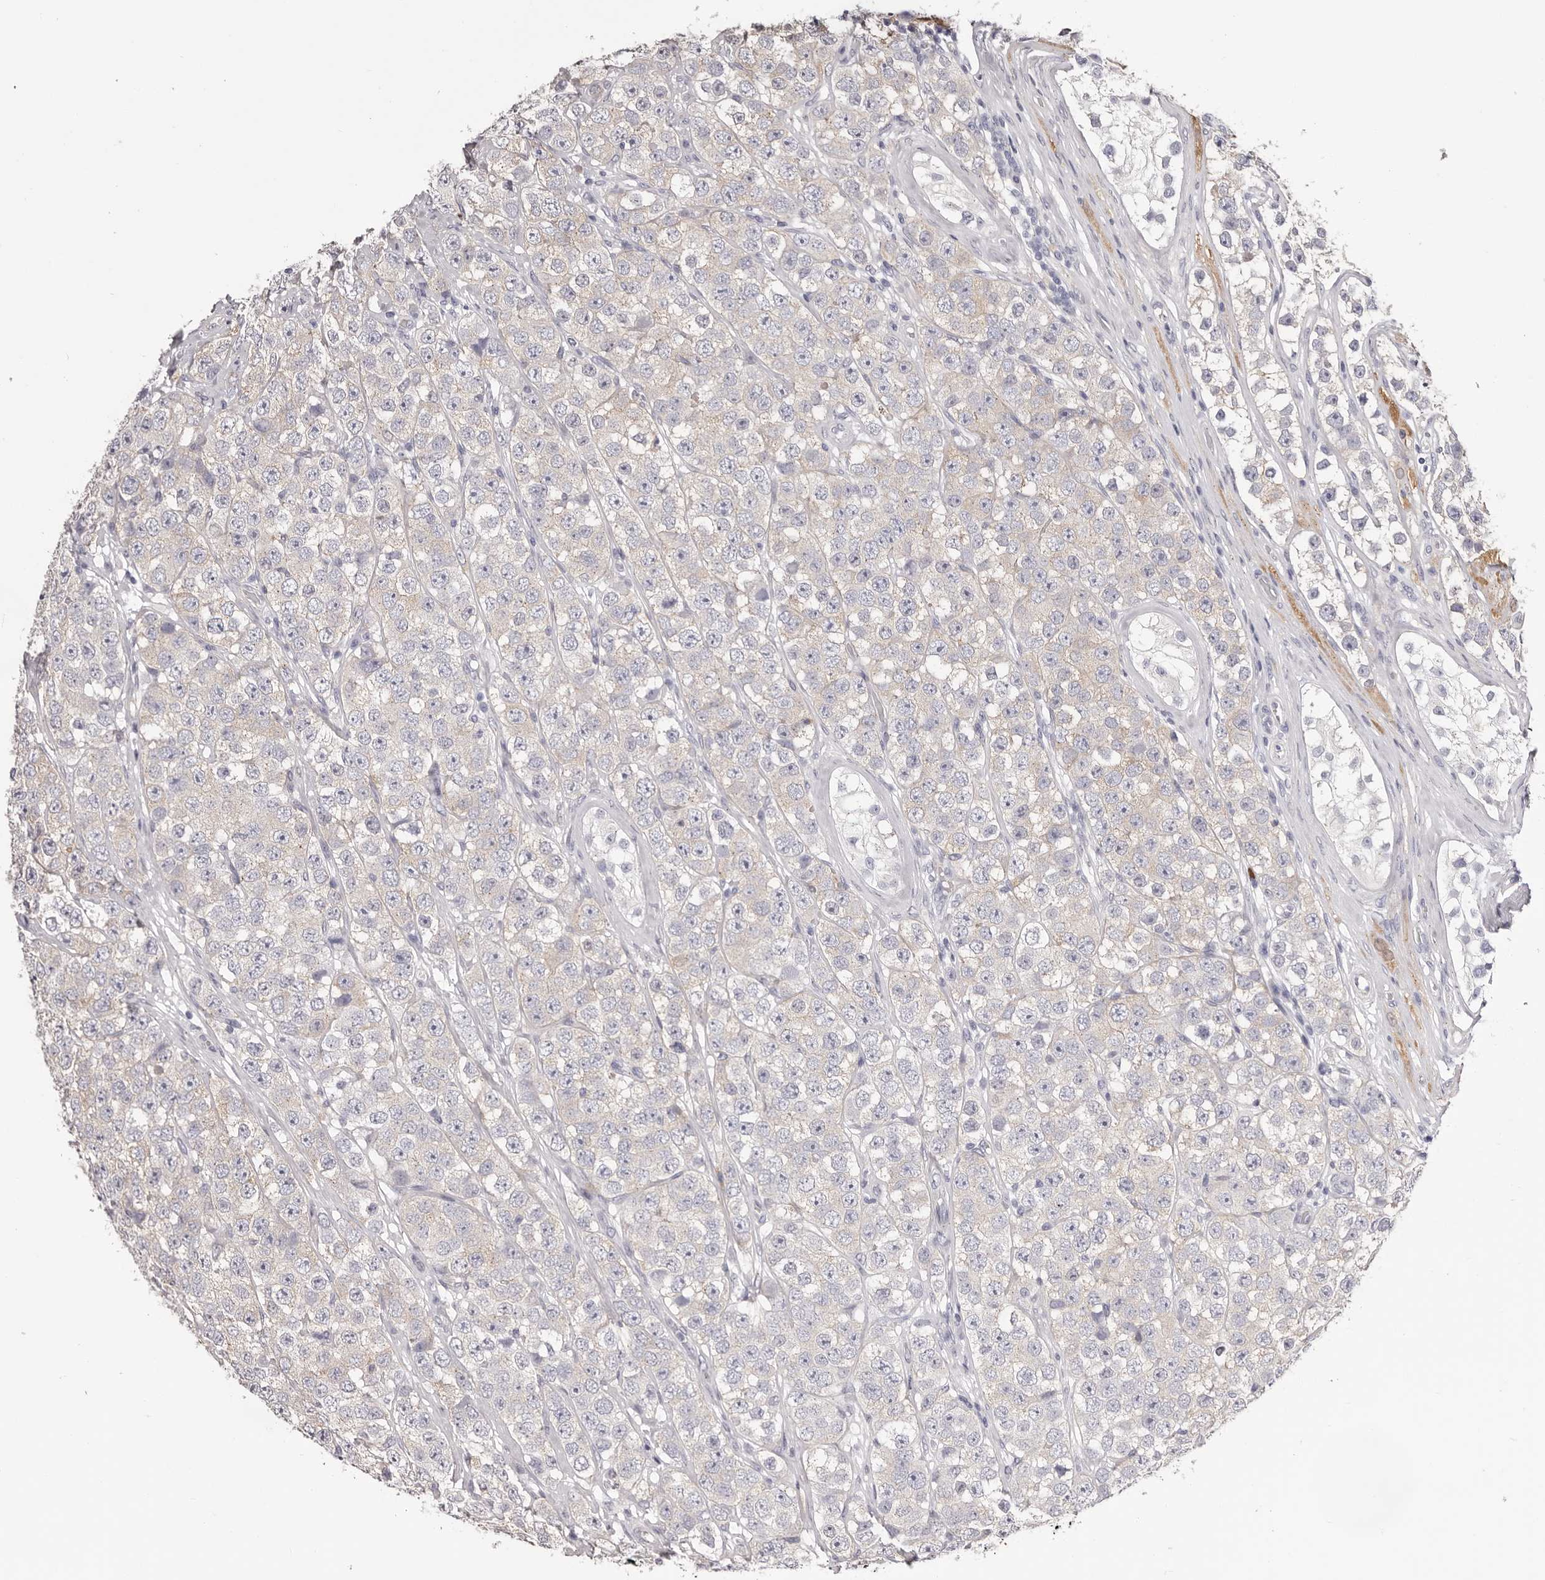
{"staining": {"intensity": "negative", "quantity": "none", "location": "none"}, "tissue": "testis cancer", "cell_type": "Tumor cells", "image_type": "cancer", "snomed": [{"axis": "morphology", "description": "Seminoma, NOS"}, {"axis": "topography", "description": "Testis"}], "caption": "The immunohistochemistry micrograph has no significant staining in tumor cells of testis seminoma tissue.", "gene": "PEG10", "patient": {"sex": "male", "age": 28}}